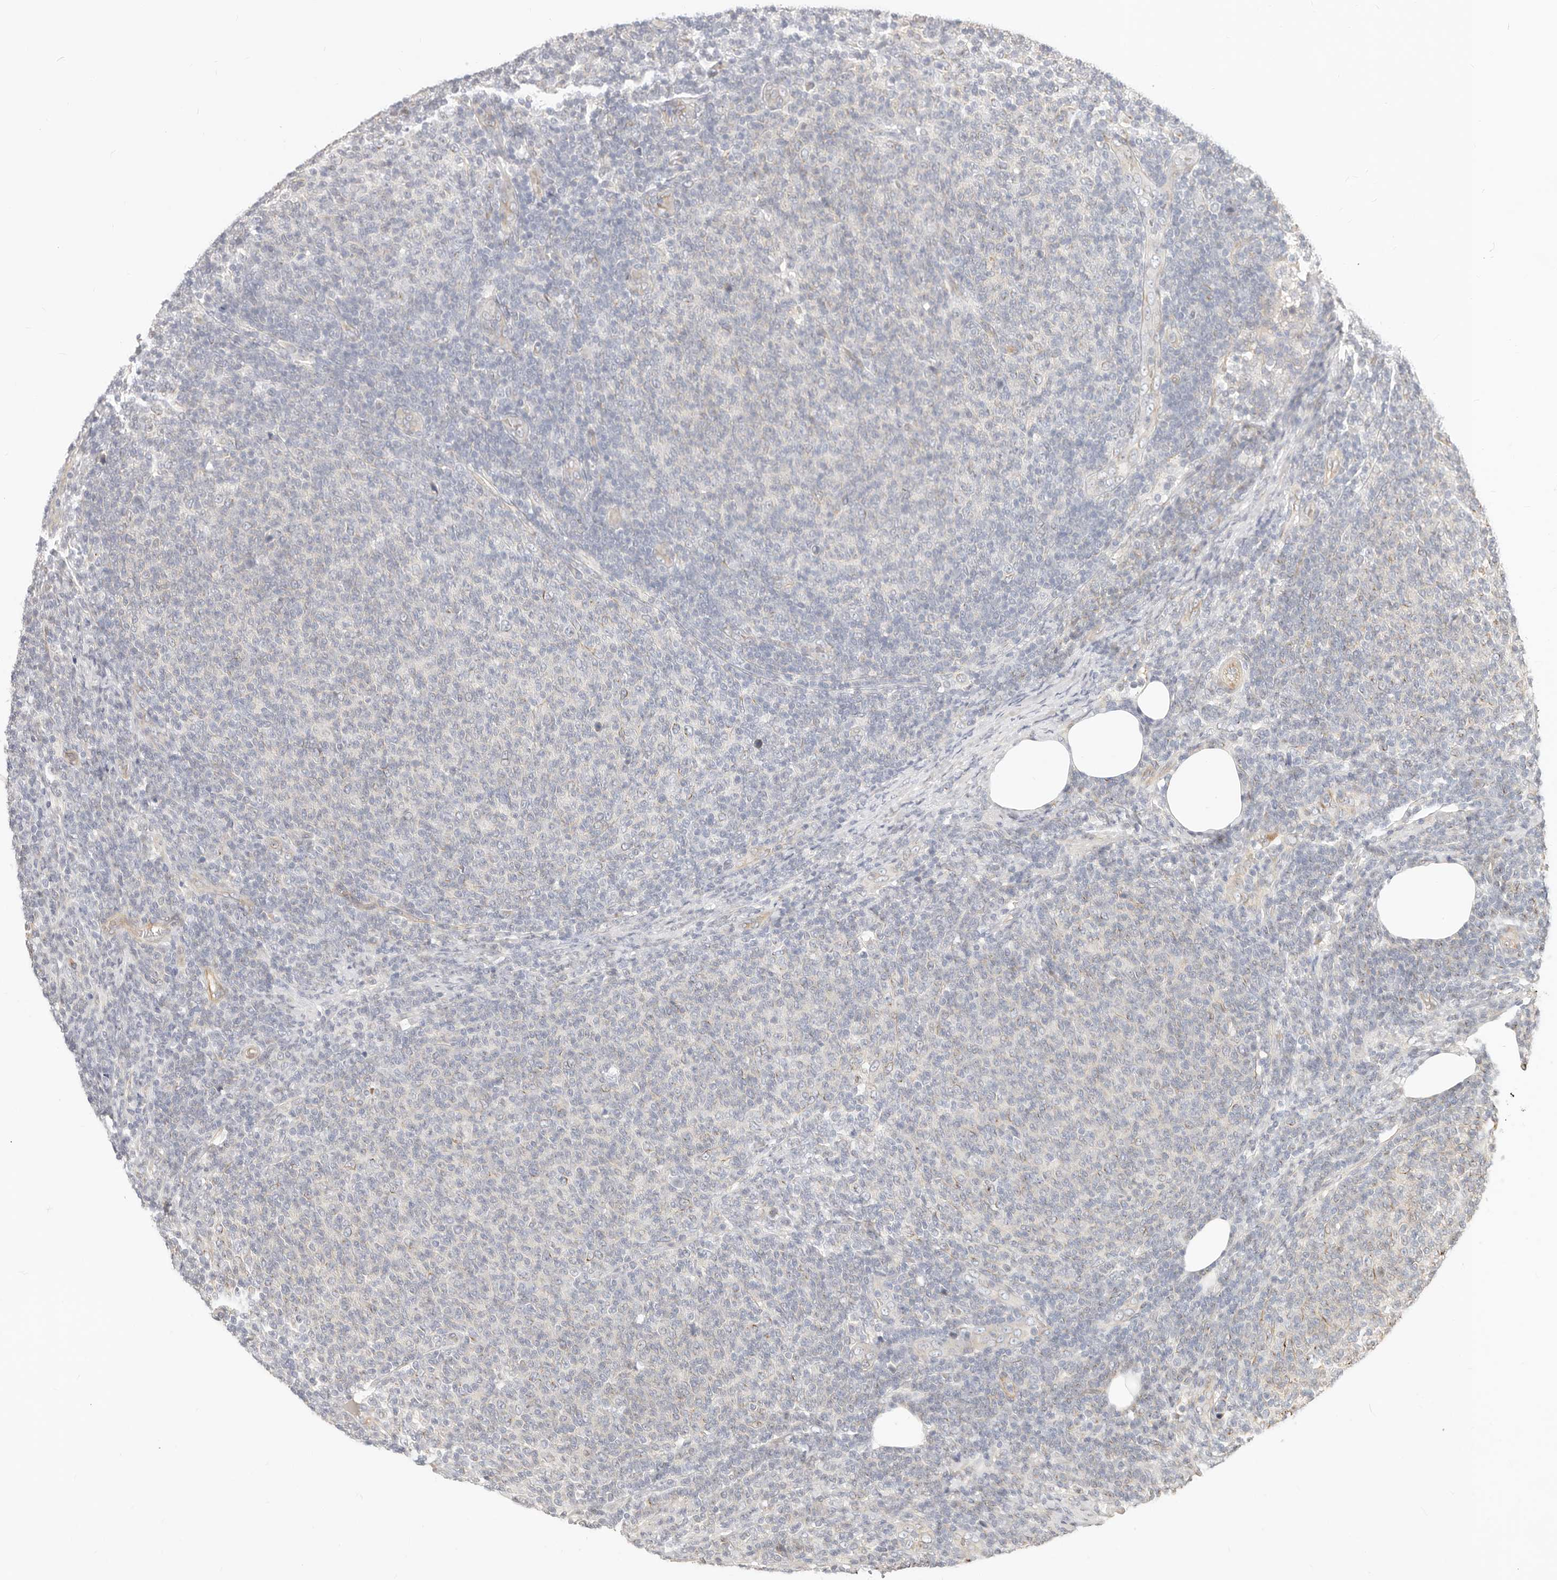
{"staining": {"intensity": "negative", "quantity": "none", "location": "none"}, "tissue": "lymphoma", "cell_type": "Tumor cells", "image_type": "cancer", "snomed": [{"axis": "morphology", "description": "Malignant lymphoma, non-Hodgkin's type, Low grade"}, {"axis": "topography", "description": "Lymph node"}], "caption": "Image shows no significant protein staining in tumor cells of malignant lymphoma, non-Hodgkin's type (low-grade).", "gene": "DTNBP1", "patient": {"sex": "male", "age": 66}}